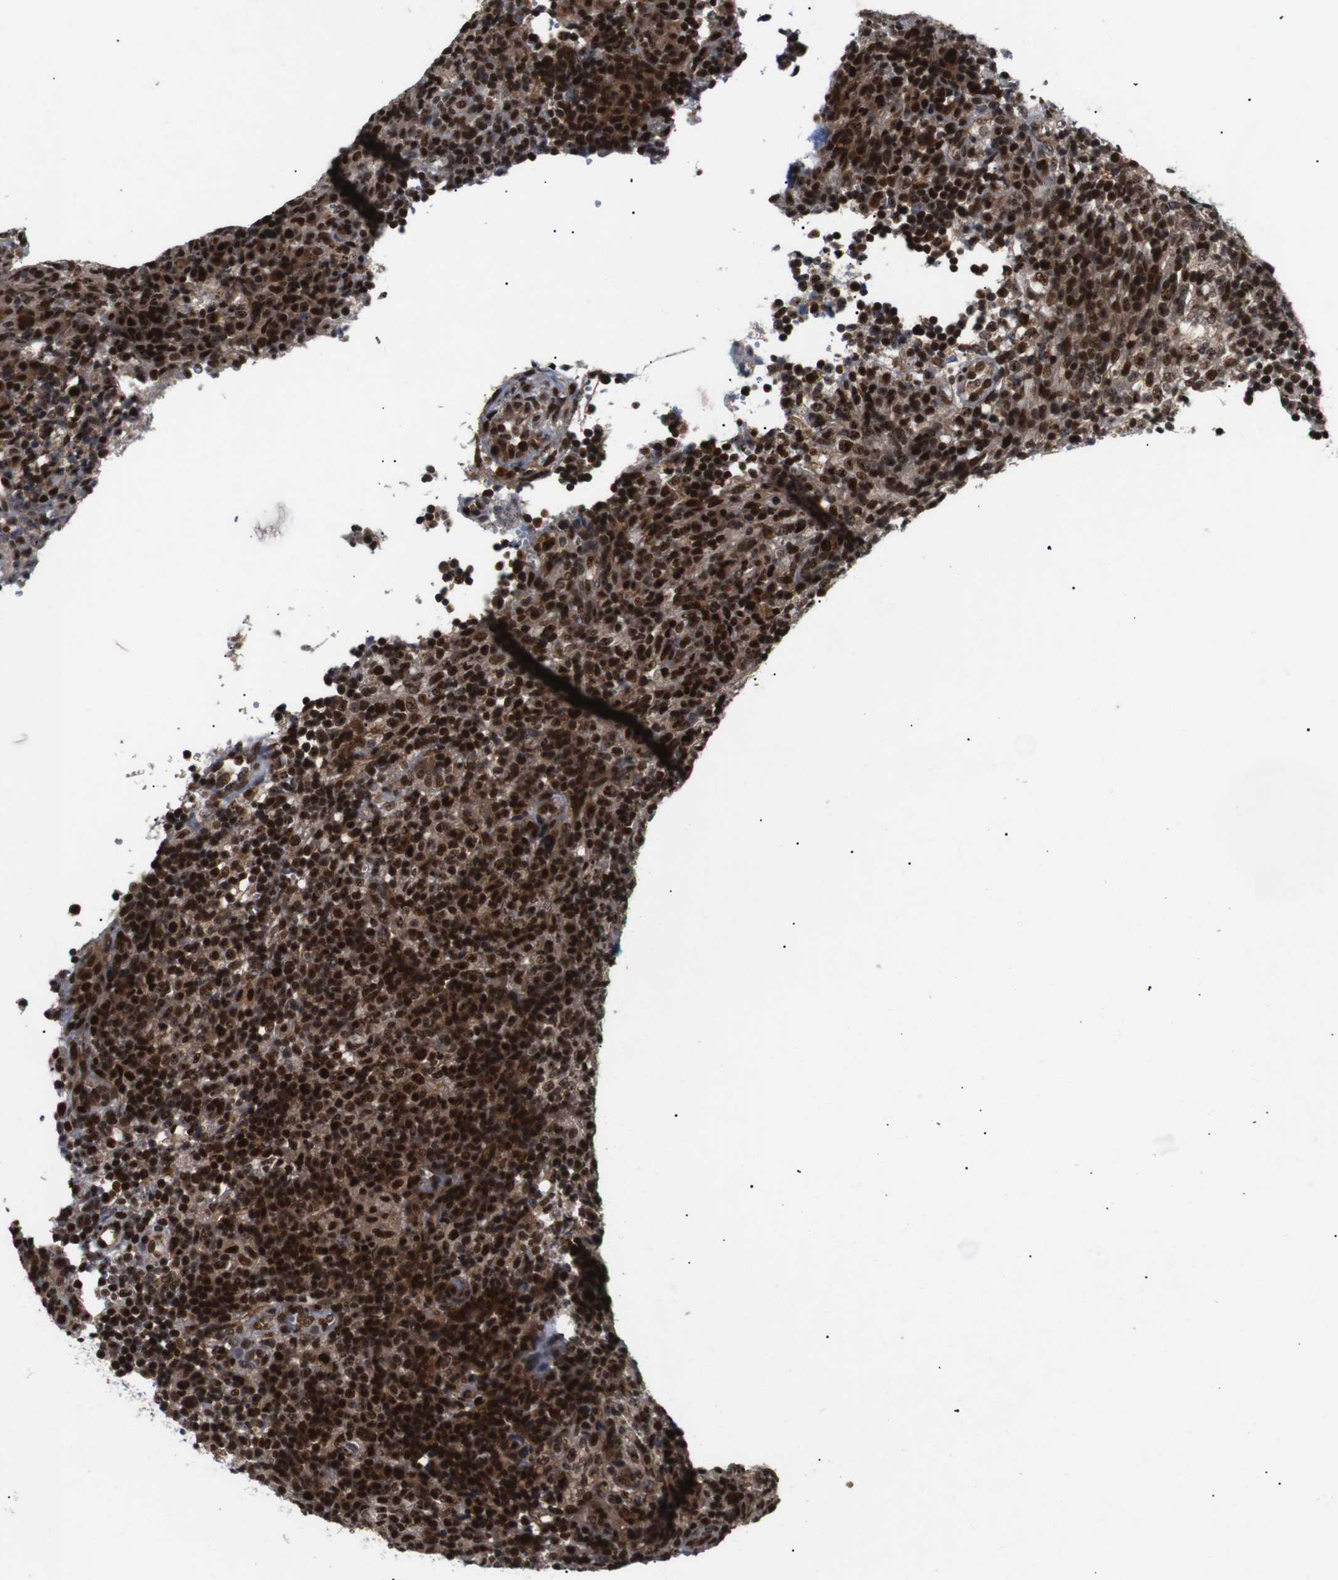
{"staining": {"intensity": "strong", "quantity": ">75%", "location": "nuclear"}, "tissue": "lymphoma", "cell_type": "Tumor cells", "image_type": "cancer", "snomed": [{"axis": "morphology", "description": "Malignant lymphoma, non-Hodgkin's type, High grade"}, {"axis": "topography", "description": "Lymph node"}], "caption": "Tumor cells reveal high levels of strong nuclear positivity in about >75% of cells in high-grade malignant lymphoma, non-Hodgkin's type. The protein of interest is shown in brown color, while the nuclei are stained blue.", "gene": "KIF23", "patient": {"sex": "female", "age": 76}}